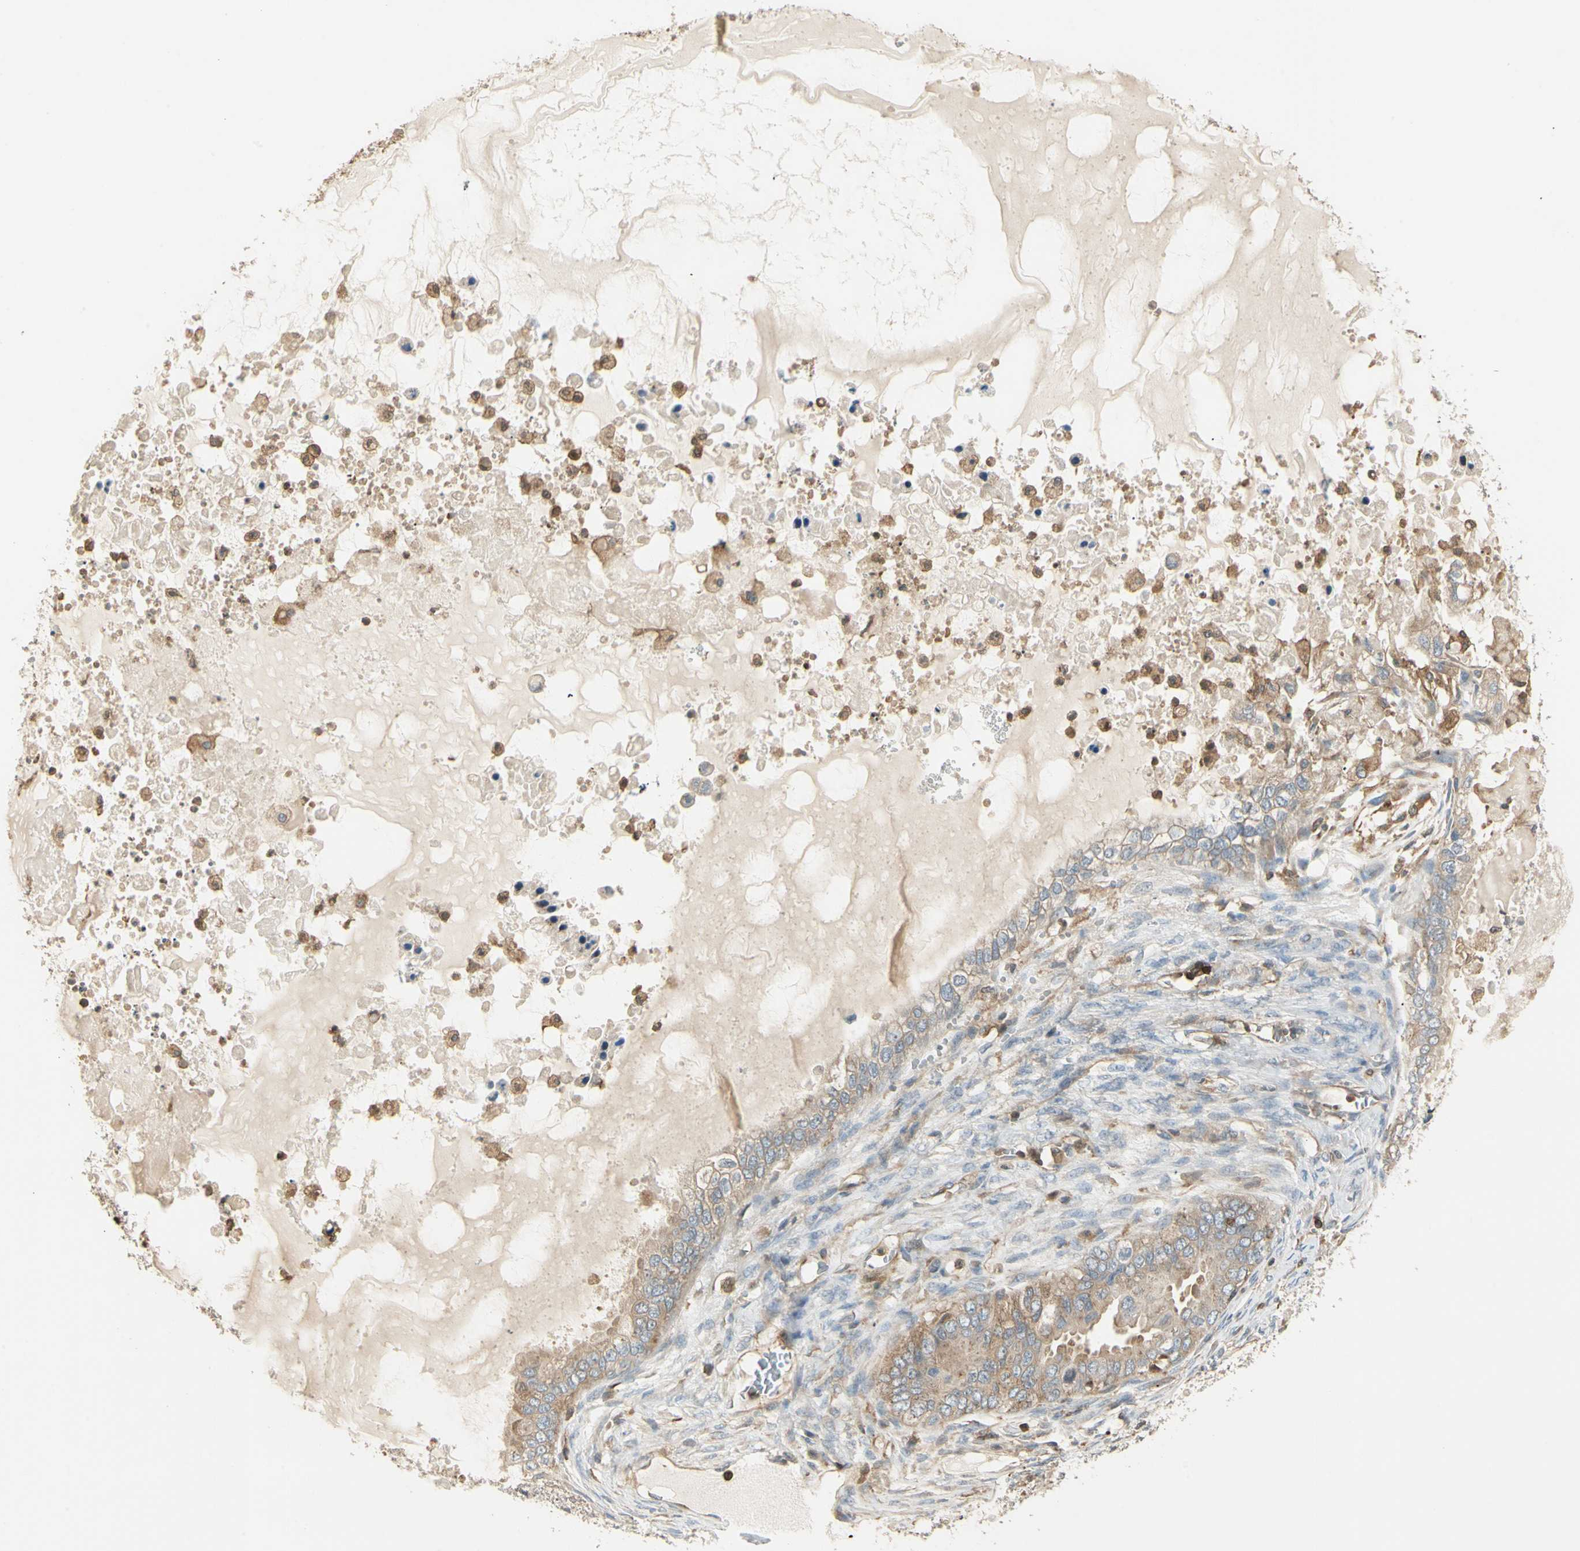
{"staining": {"intensity": "weak", "quantity": ">75%", "location": "cytoplasmic/membranous"}, "tissue": "ovarian cancer", "cell_type": "Tumor cells", "image_type": "cancer", "snomed": [{"axis": "morphology", "description": "Cystadenocarcinoma, mucinous, NOS"}, {"axis": "topography", "description": "Ovary"}], "caption": "Immunohistochemical staining of human ovarian cancer exhibits low levels of weak cytoplasmic/membranous positivity in approximately >75% of tumor cells. Nuclei are stained in blue.", "gene": "CRLF3", "patient": {"sex": "female", "age": 80}}